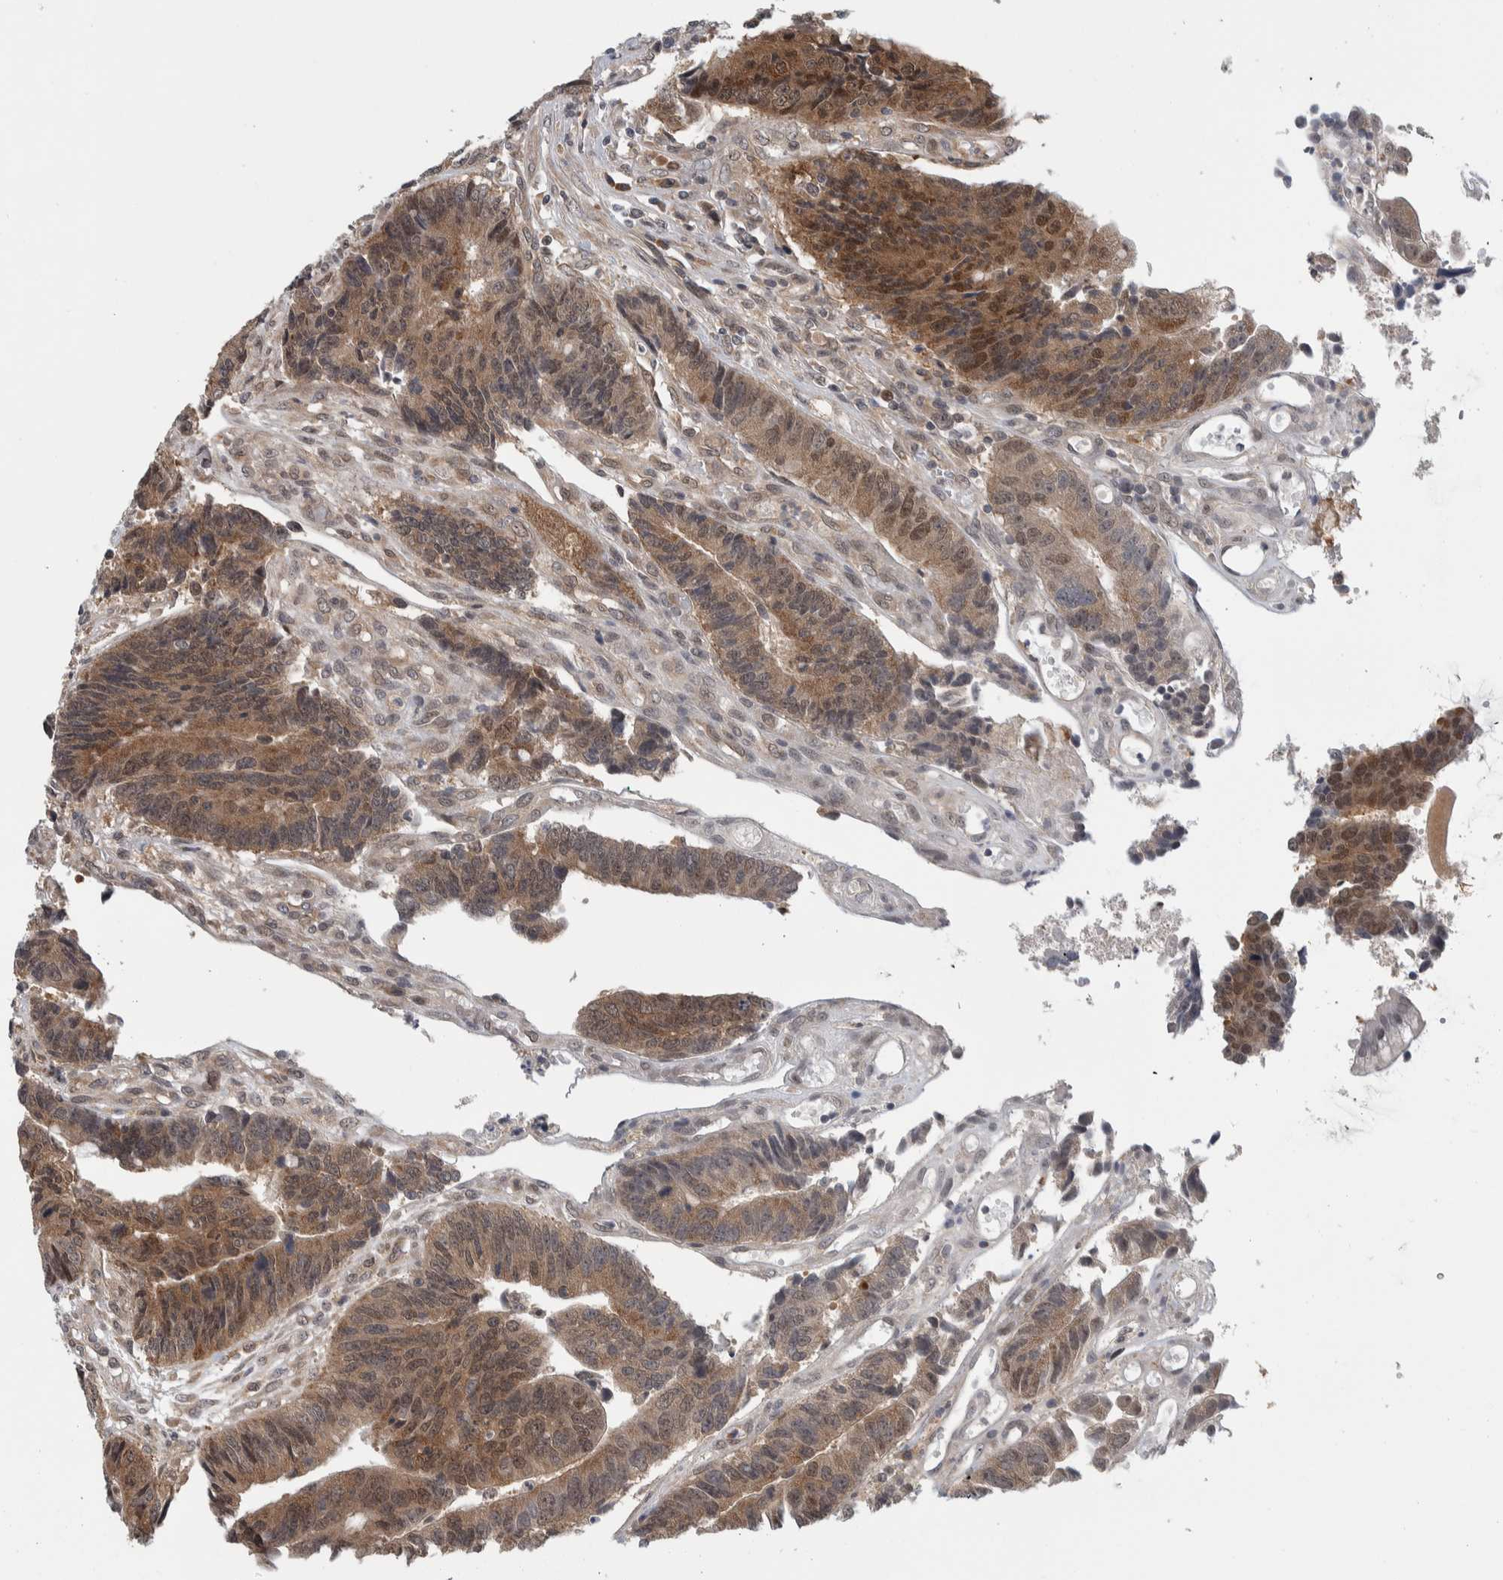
{"staining": {"intensity": "moderate", "quantity": "25%-75%", "location": "cytoplasmic/membranous,nuclear"}, "tissue": "colorectal cancer", "cell_type": "Tumor cells", "image_type": "cancer", "snomed": [{"axis": "morphology", "description": "Adenocarcinoma, NOS"}, {"axis": "topography", "description": "Rectum"}], "caption": "The immunohistochemical stain shows moderate cytoplasmic/membranous and nuclear staining in tumor cells of adenocarcinoma (colorectal) tissue.", "gene": "CCDC43", "patient": {"sex": "male", "age": 84}}